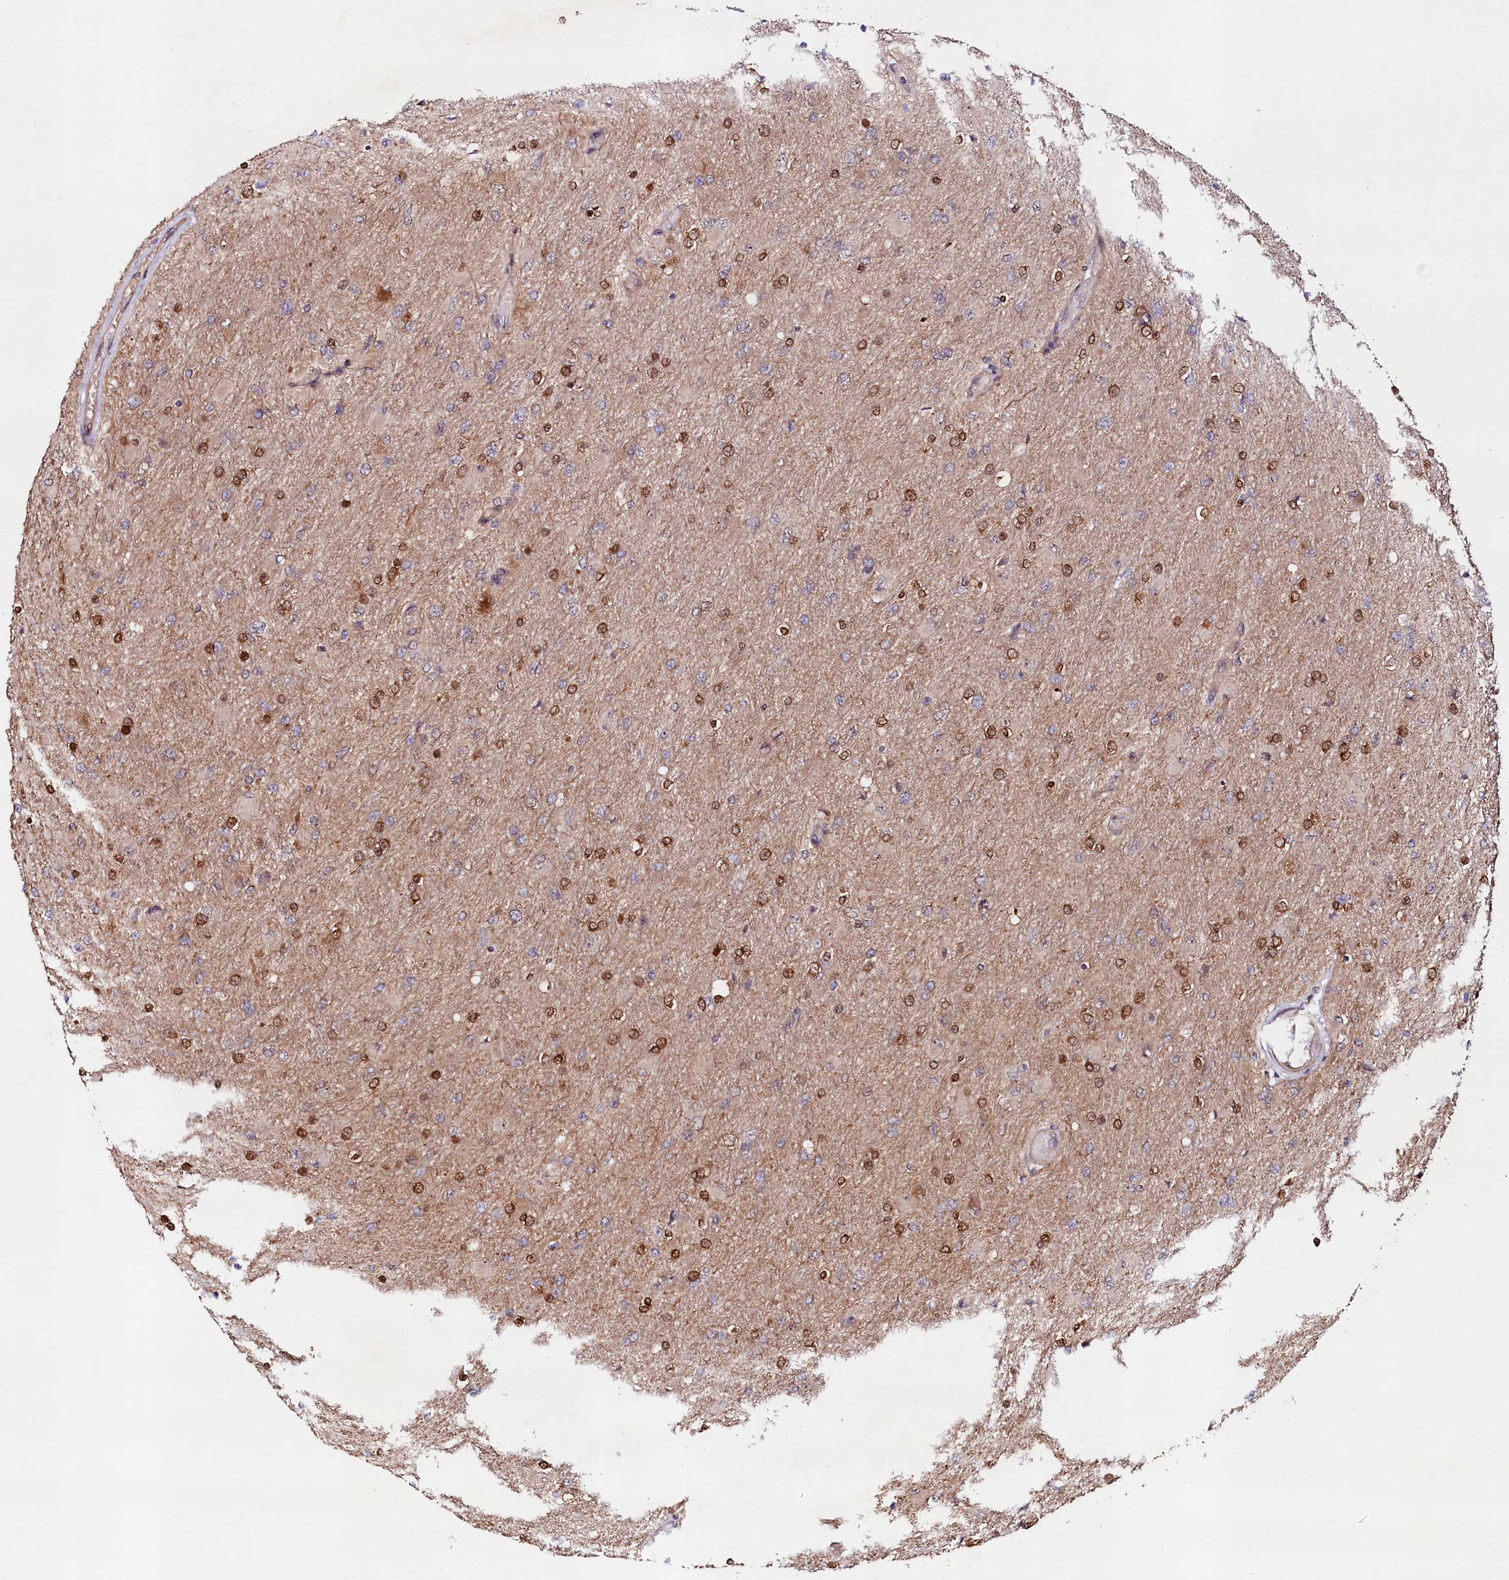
{"staining": {"intensity": "moderate", "quantity": "<25%", "location": "cytoplasmic/membranous,nuclear"}, "tissue": "glioma", "cell_type": "Tumor cells", "image_type": "cancer", "snomed": [{"axis": "morphology", "description": "Glioma, malignant, High grade"}, {"axis": "topography", "description": "Cerebral cortex"}], "caption": "Protein expression analysis of malignant glioma (high-grade) demonstrates moderate cytoplasmic/membranous and nuclear expression in about <25% of tumor cells.", "gene": "NEDD1", "patient": {"sex": "female", "age": 36}}